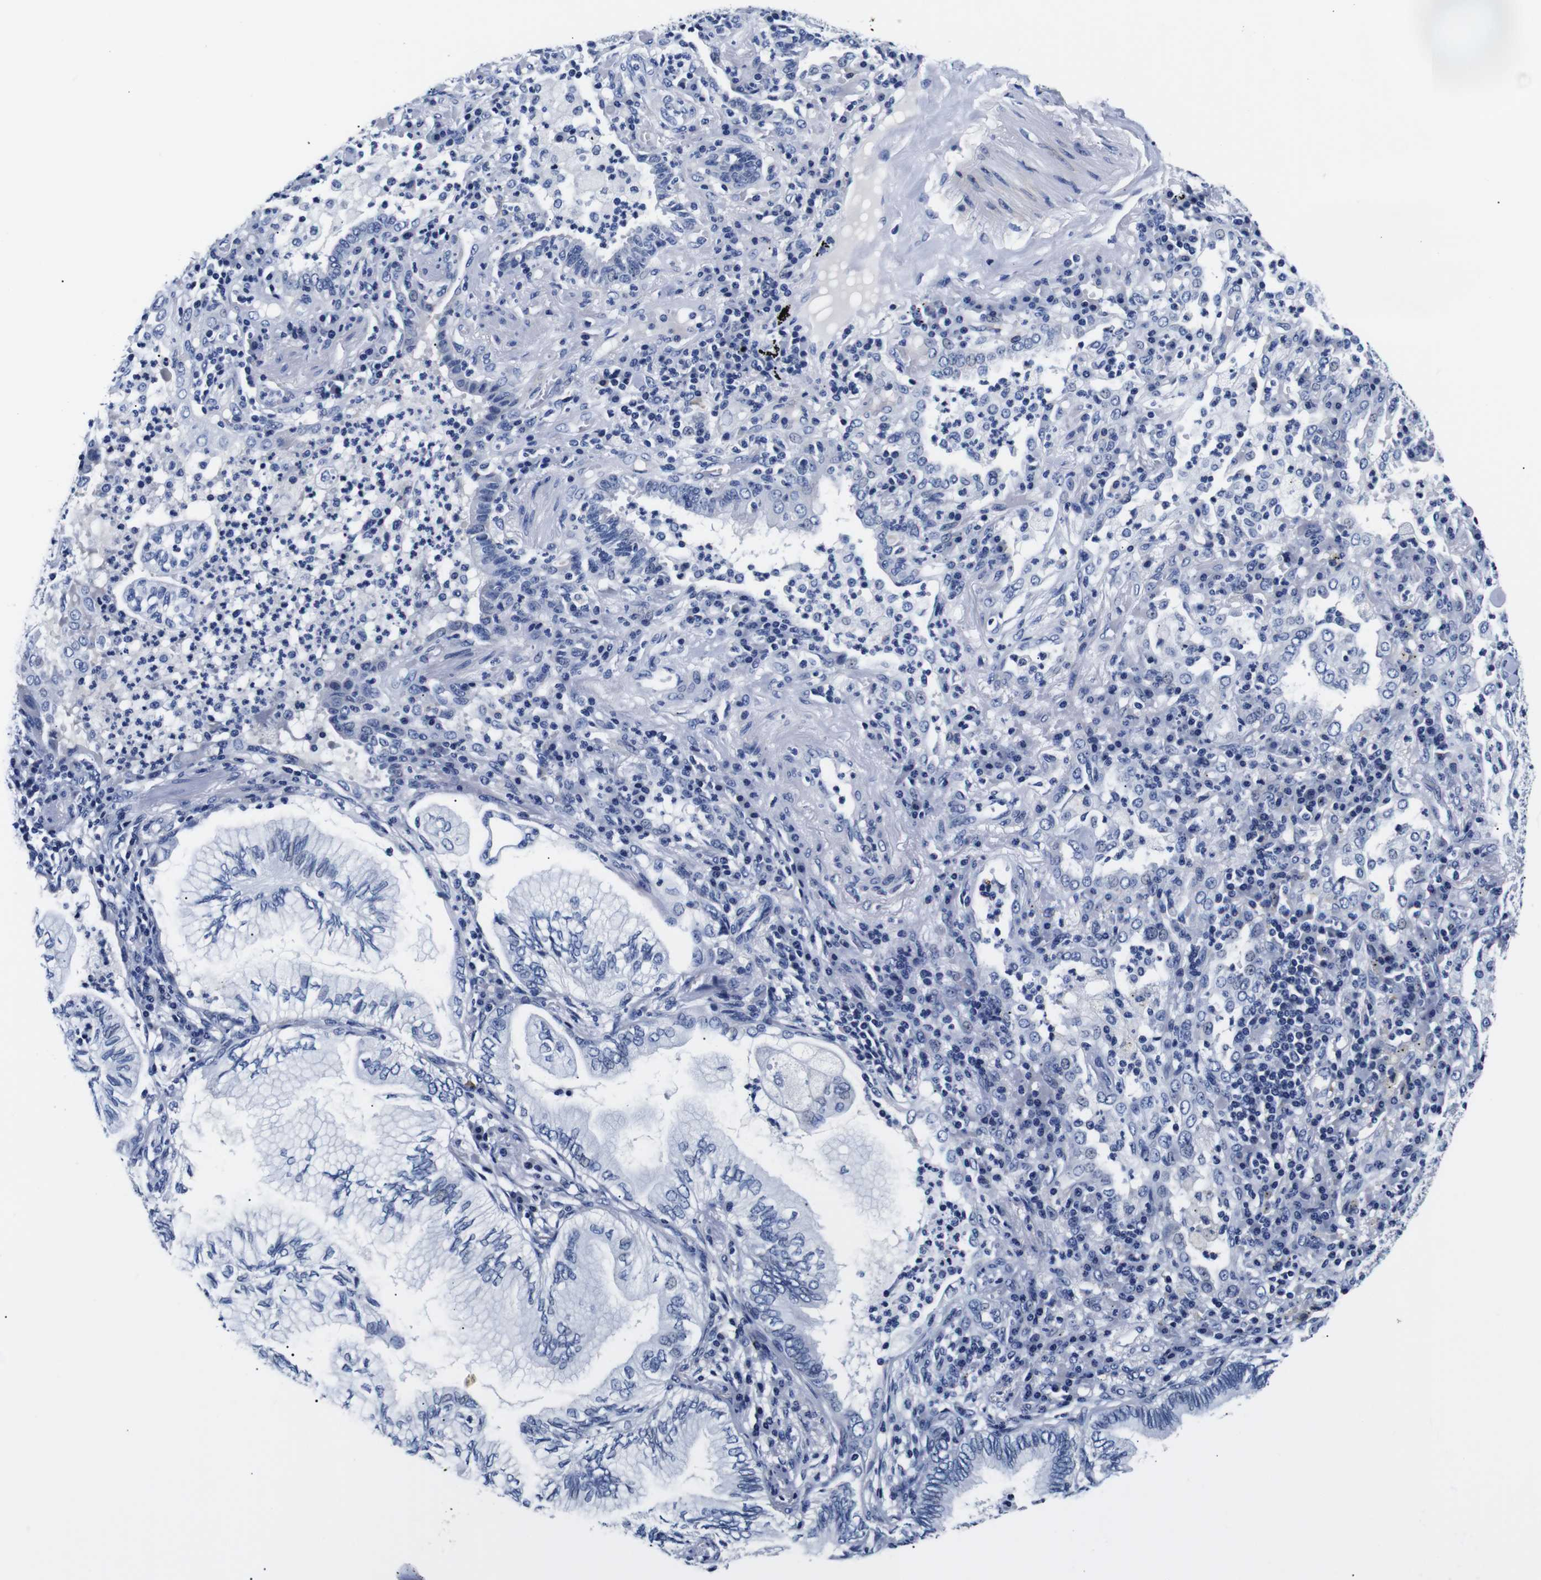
{"staining": {"intensity": "negative", "quantity": "none", "location": "none"}, "tissue": "lung cancer", "cell_type": "Tumor cells", "image_type": "cancer", "snomed": [{"axis": "morphology", "description": "Normal tissue, NOS"}, {"axis": "morphology", "description": "Adenocarcinoma, NOS"}, {"axis": "topography", "description": "Bronchus"}, {"axis": "topography", "description": "Lung"}], "caption": "IHC histopathology image of lung adenocarcinoma stained for a protein (brown), which exhibits no expression in tumor cells. The staining is performed using DAB (3,3'-diaminobenzidine) brown chromogen with nuclei counter-stained in using hematoxylin.", "gene": "GAP43", "patient": {"sex": "female", "age": 70}}